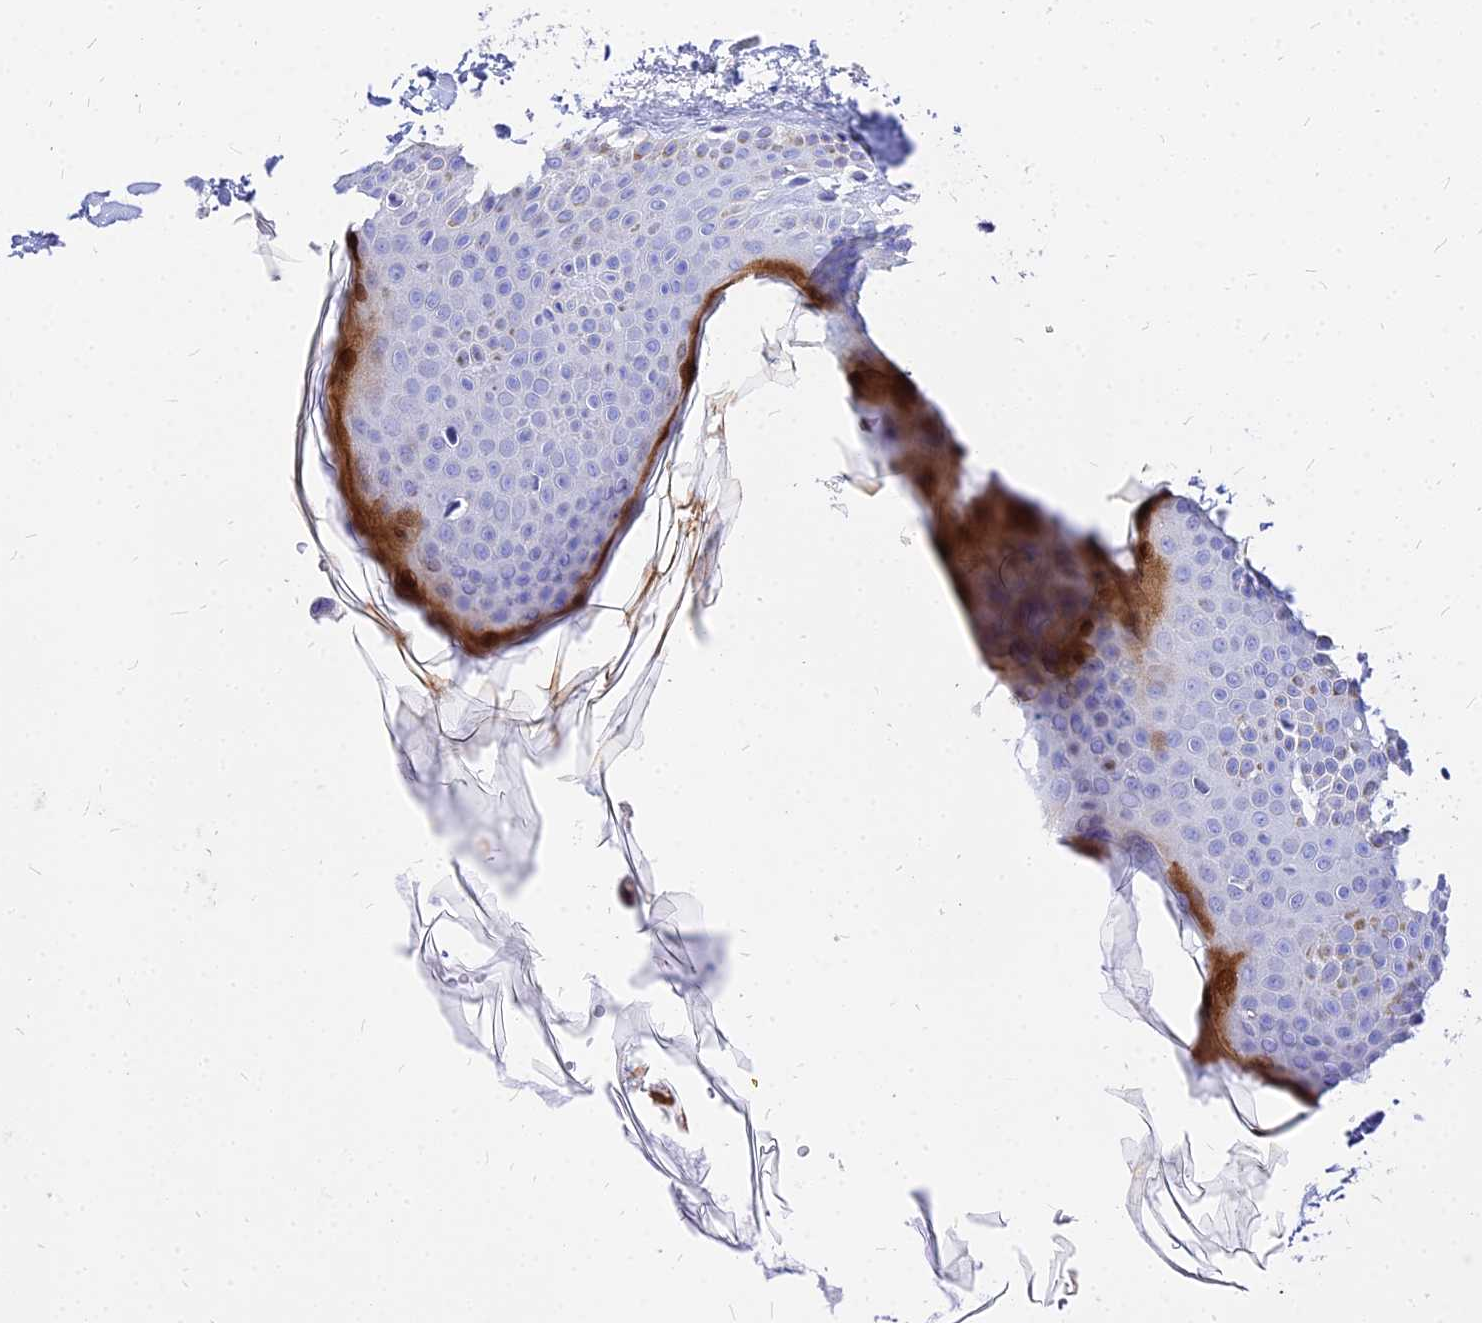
{"staining": {"intensity": "negative", "quantity": "none", "location": "none"}, "tissue": "skin", "cell_type": "Fibroblasts", "image_type": "normal", "snomed": [{"axis": "morphology", "description": "Normal tissue, NOS"}, {"axis": "topography", "description": "Skin"}], "caption": "Photomicrograph shows no significant protein expression in fibroblasts of unremarkable skin.", "gene": "CARD18", "patient": {"sex": "male", "age": 67}}